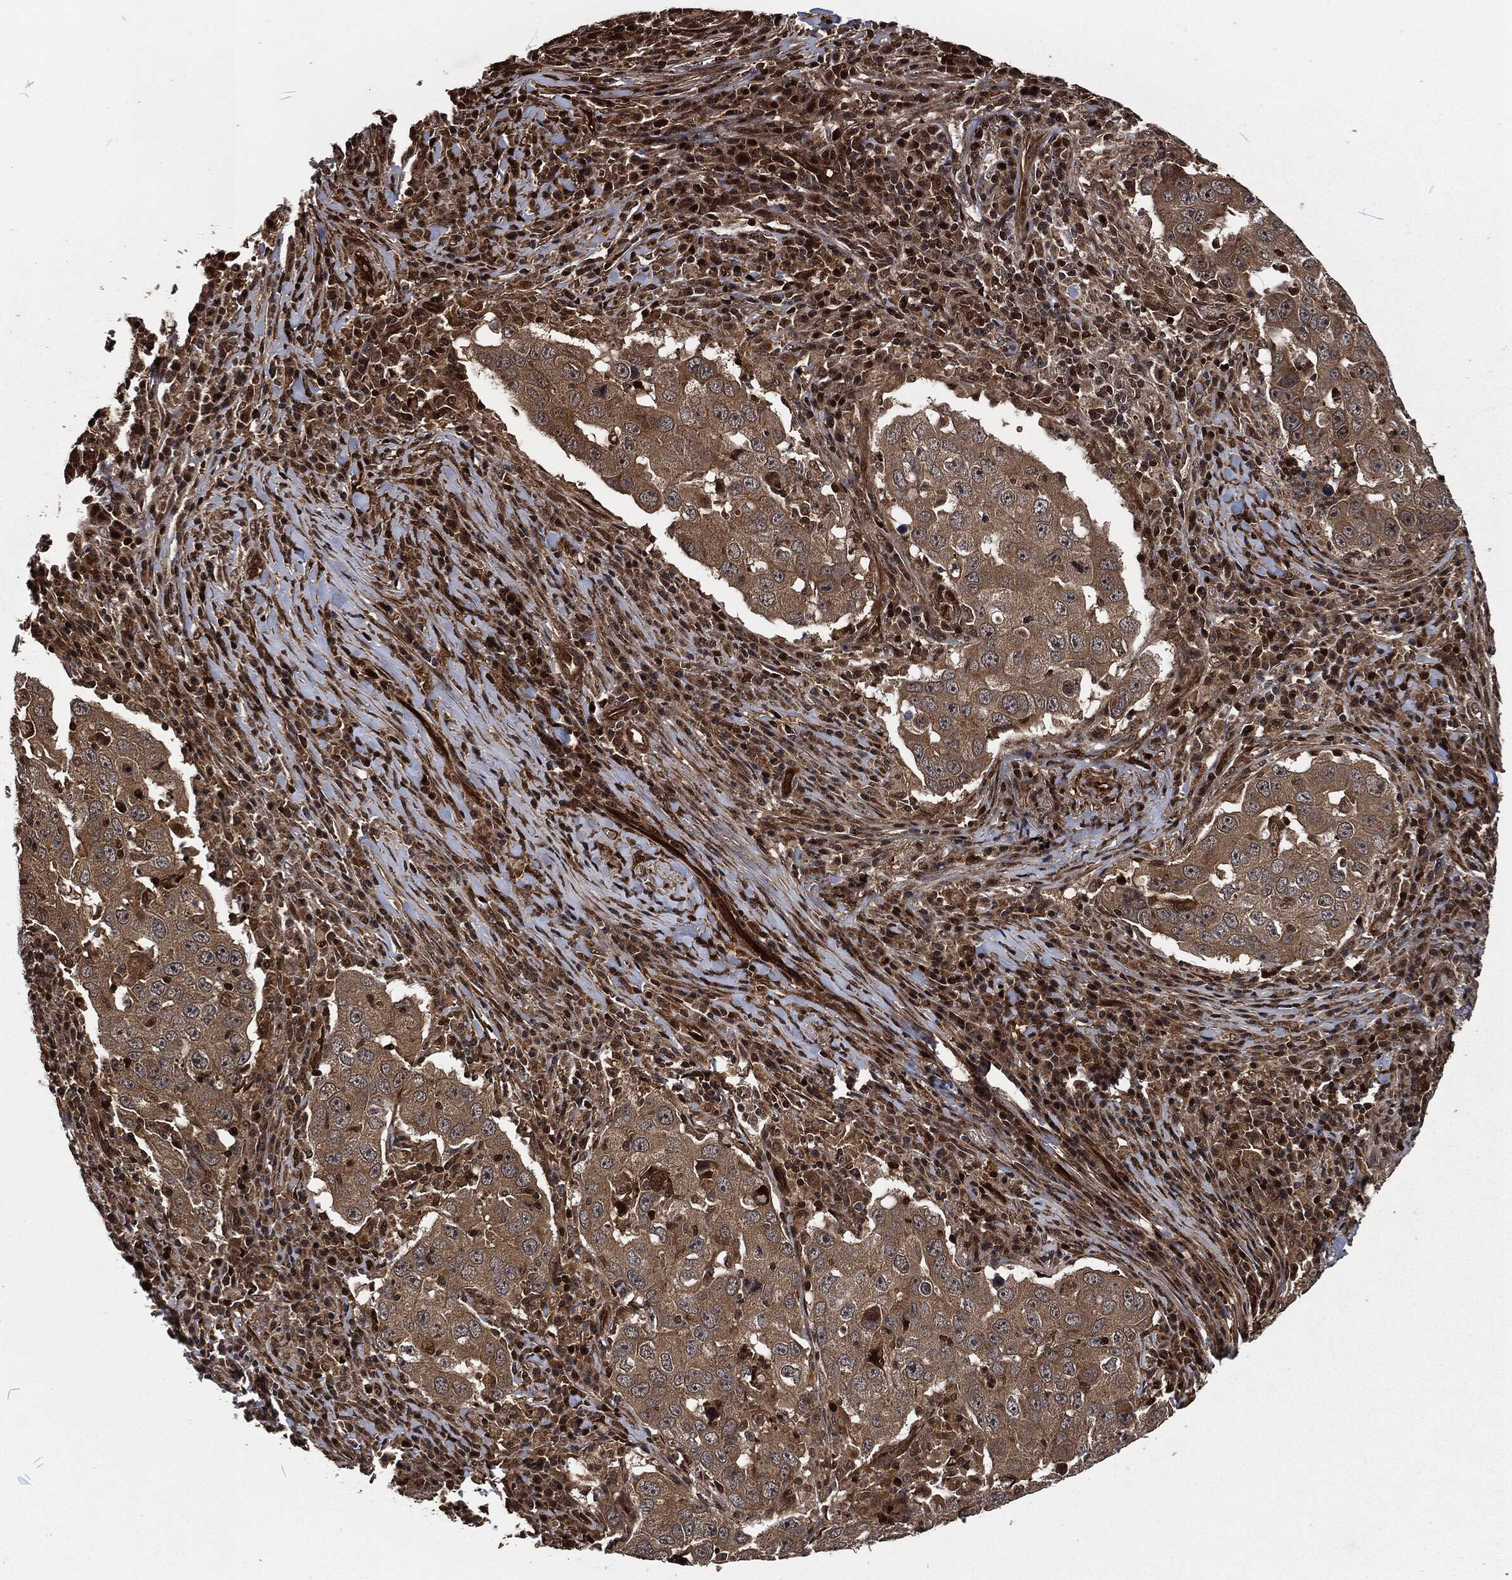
{"staining": {"intensity": "weak", "quantity": ">75%", "location": "cytoplasmic/membranous"}, "tissue": "lung cancer", "cell_type": "Tumor cells", "image_type": "cancer", "snomed": [{"axis": "morphology", "description": "Adenocarcinoma, NOS"}, {"axis": "topography", "description": "Lung"}], "caption": "This micrograph exhibits lung cancer stained with immunohistochemistry to label a protein in brown. The cytoplasmic/membranous of tumor cells show weak positivity for the protein. Nuclei are counter-stained blue.", "gene": "CMPK2", "patient": {"sex": "male", "age": 73}}